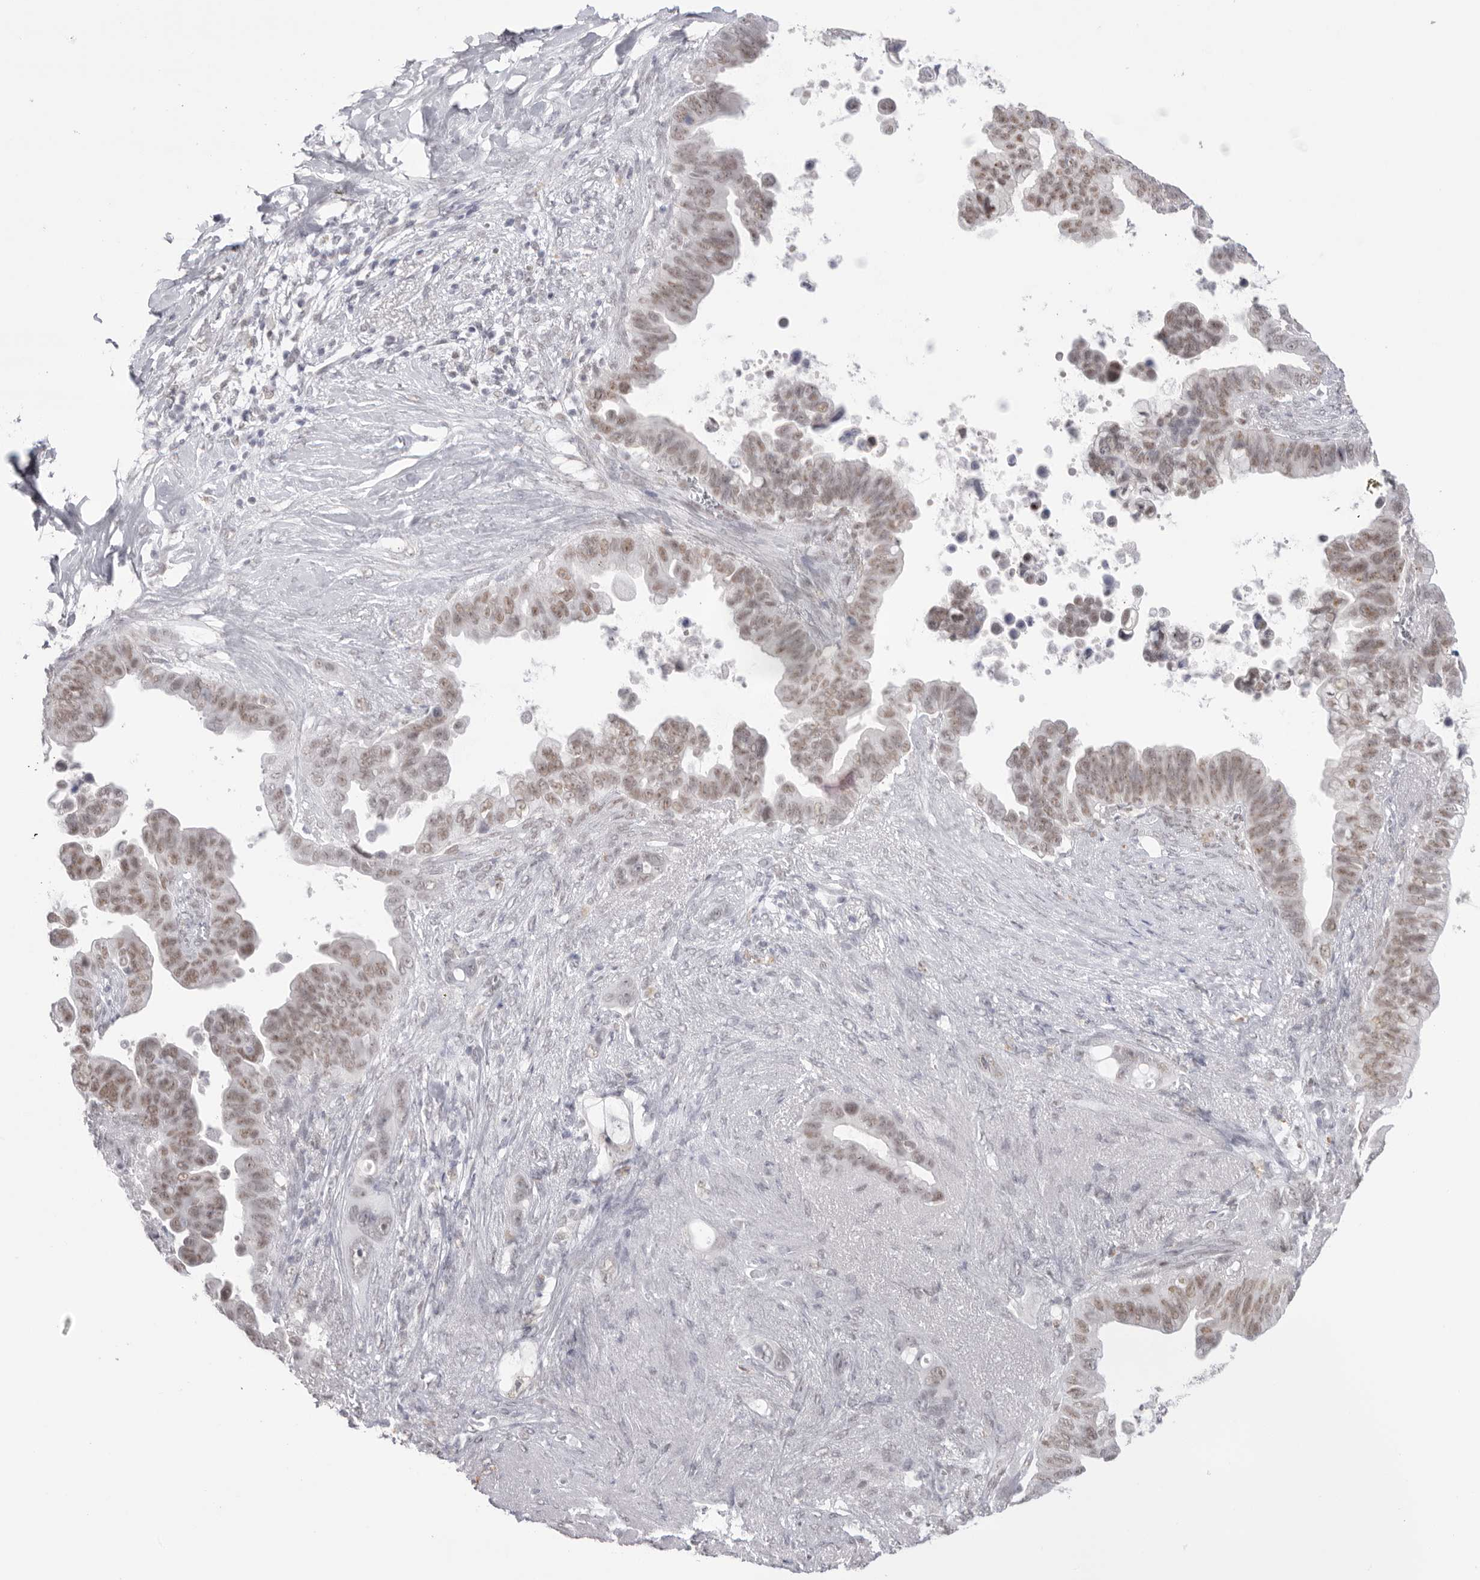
{"staining": {"intensity": "moderate", "quantity": "25%-75%", "location": "nuclear"}, "tissue": "pancreatic cancer", "cell_type": "Tumor cells", "image_type": "cancer", "snomed": [{"axis": "morphology", "description": "Adenocarcinoma, NOS"}, {"axis": "topography", "description": "Pancreas"}], "caption": "This is a photomicrograph of immunohistochemistry (IHC) staining of pancreatic adenocarcinoma, which shows moderate positivity in the nuclear of tumor cells.", "gene": "BCLAF3", "patient": {"sex": "female", "age": 72}}